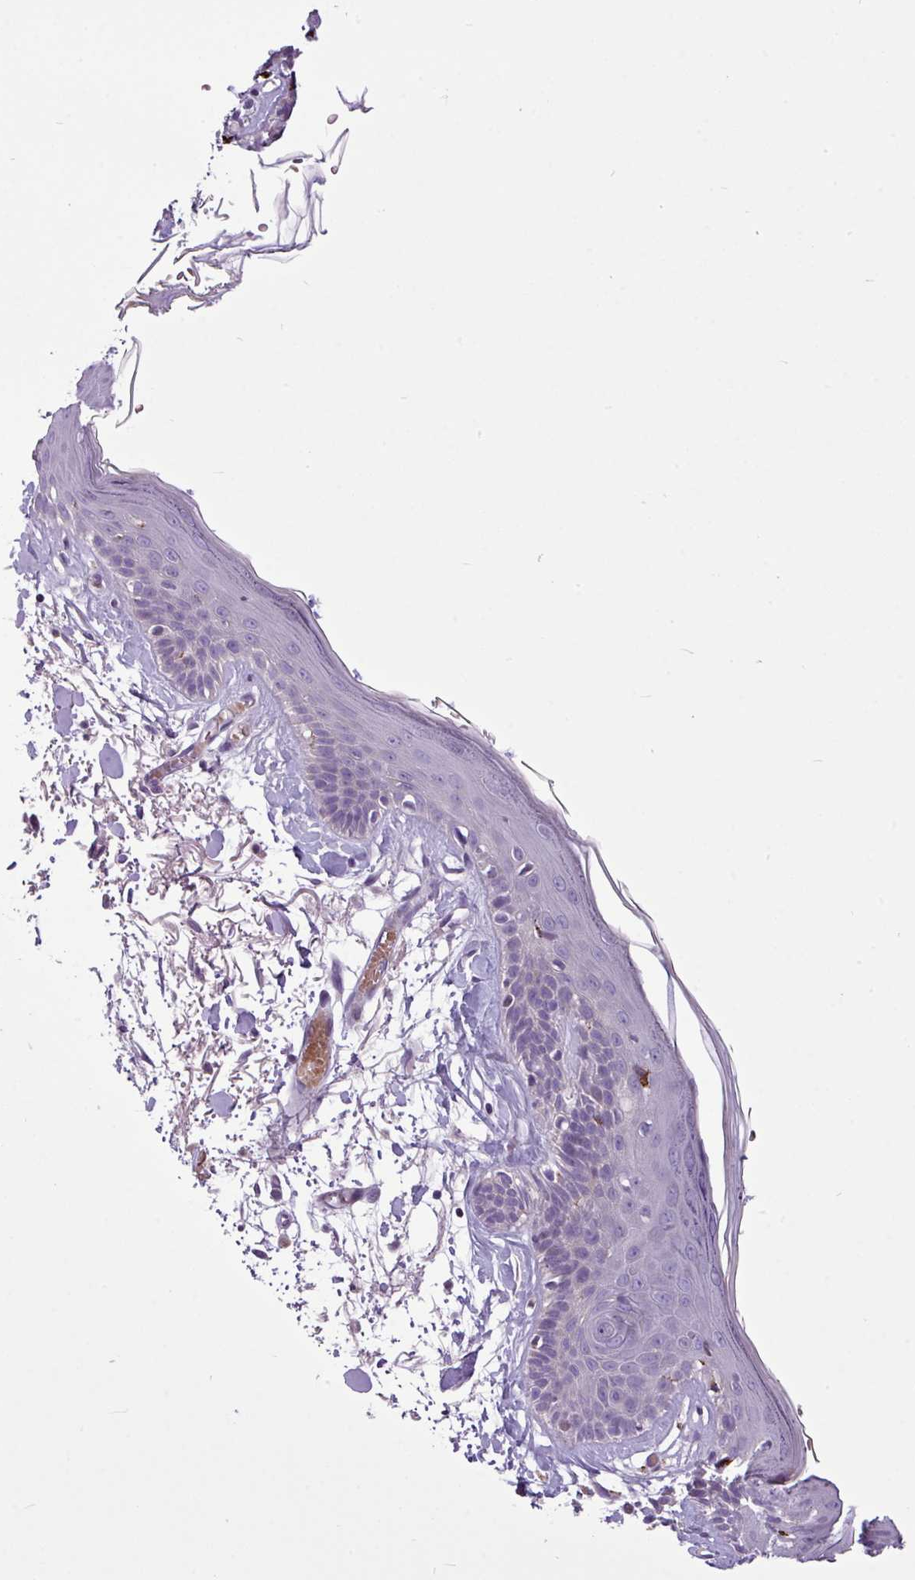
{"staining": {"intensity": "negative", "quantity": "none", "location": "none"}, "tissue": "skin", "cell_type": "Fibroblasts", "image_type": "normal", "snomed": [{"axis": "morphology", "description": "Normal tissue, NOS"}, {"axis": "topography", "description": "Skin"}], "caption": "A high-resolution histopathology image shows immunohistochemistry staining of unremarkable skin, which reveals no significant staining in fibroblasts. The staining was performed using DAB (3,3'-diaminobenzidine) to visualize the protein expression in brown, while the nuclei were stained in blue with hematoxylin (Magnification: 20x).", "gene": "IL17A", "patient": {"sex": "male", "age": 79}}